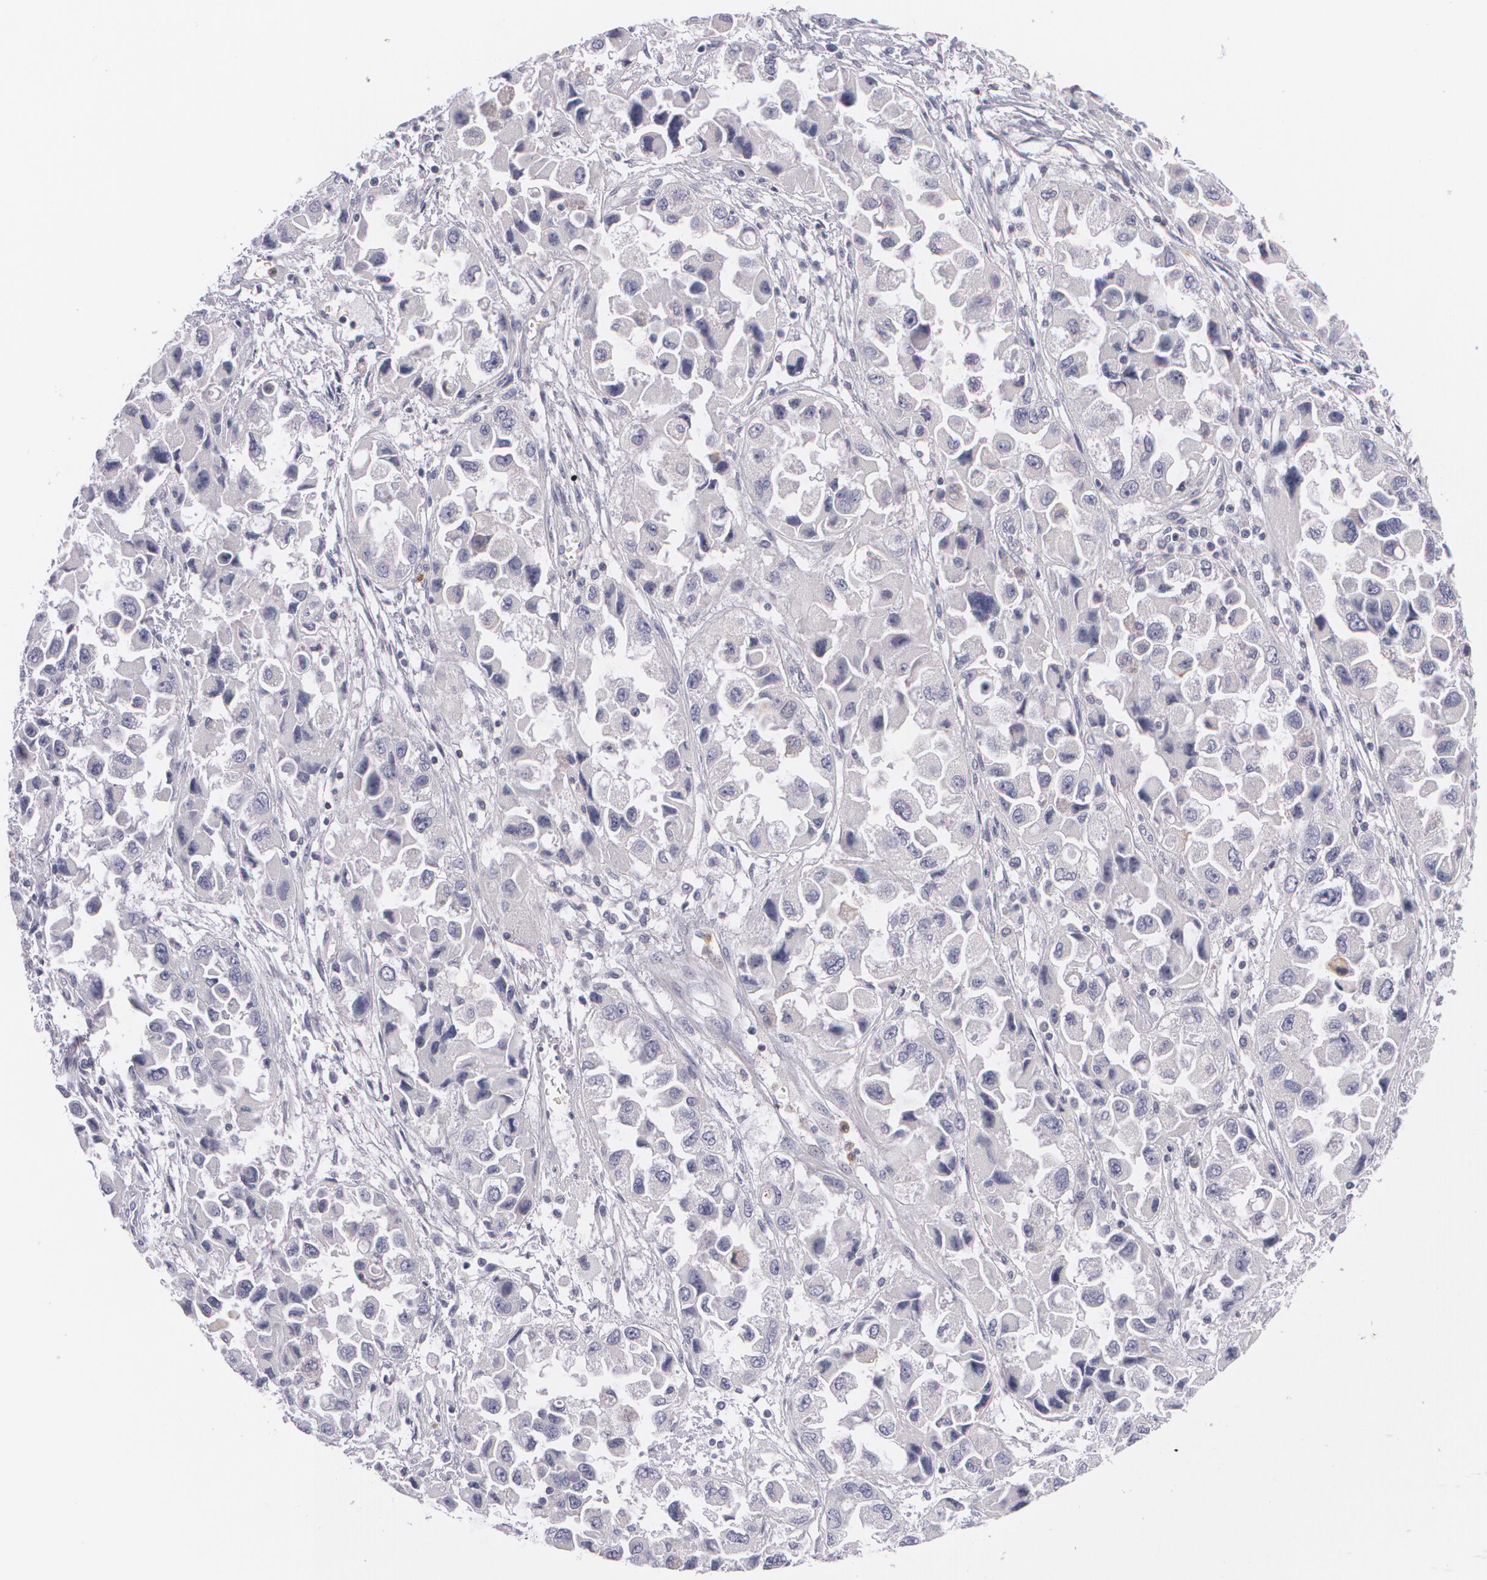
{"staining": {"intensity": "negative", "quantity": "none", "location": "none"}, "tissue": "ovarian cancer", "cell_type": "Tumor cells", "image_type": "cancer", "snomed": [{"axis": "morphology", "description": "Cystadenocarcinoma, serous, NOS"}, {"axis": "topography", "description": "Ovary"}], "caption": "Immunohistochemistry image of neoplastic tissue: serous cystadenocarcinoma (ovarian) stained with DAB demonstrates no significant protein staining in tumor cells.", "gene": "FAM181A", "patient": {"sex": "female", "age": 84}}